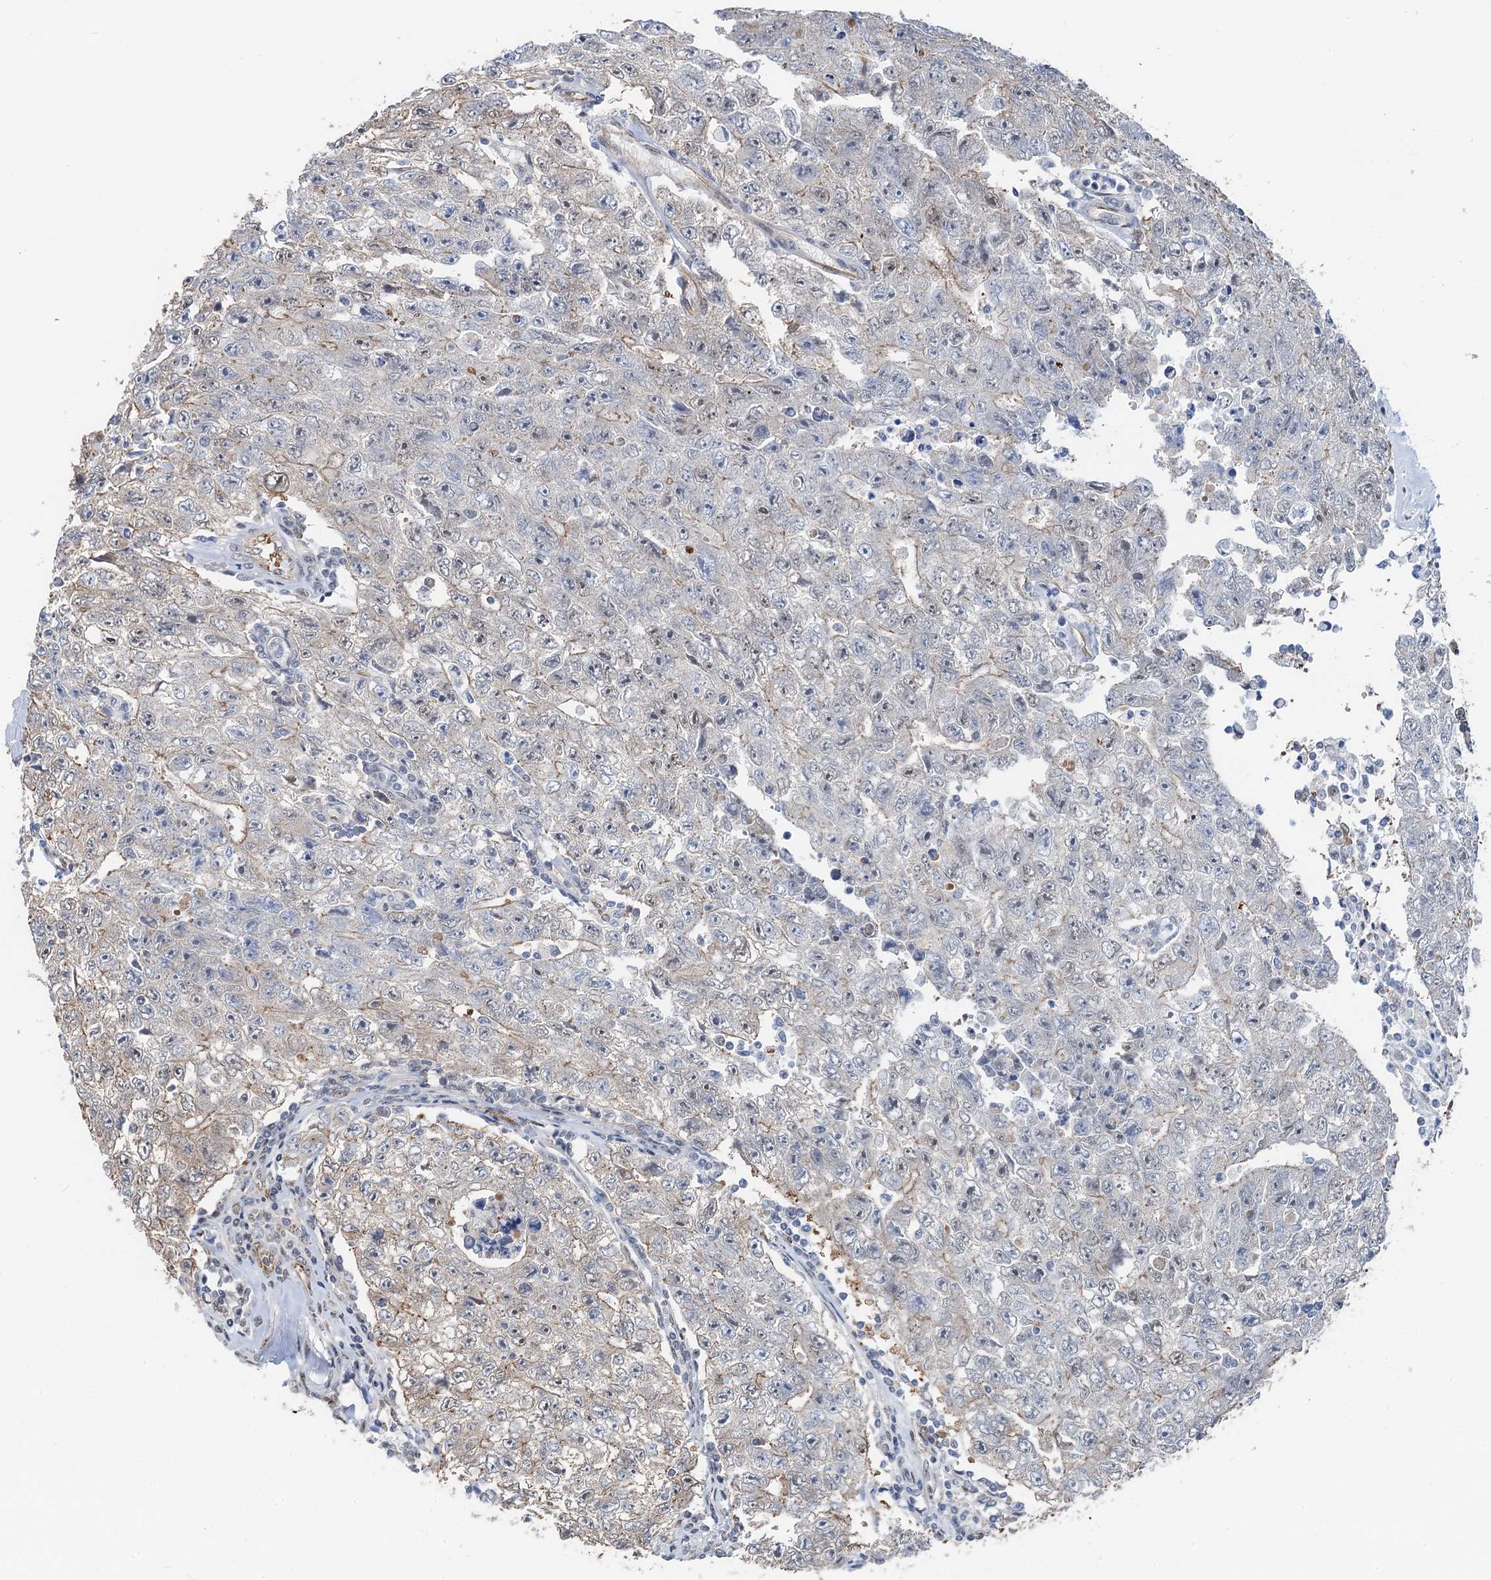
{"staining": {"intensity": "weak", "quantity": "<25%", "location": "cytoplasmic/membranous"}, "tissue": "testis cancer", "cell_type": "Tumor cells", "image_type": "cancer", "snomed": [{"axis": "morphology", "description": "Carcinoma, Embryonal, NOS"}, {"axis": "topography", "description": "Testis"}], "caption": "This is a histopathology image of immunohistochemistry (IHC) staining of testis cancer (embryonal carcinoma), which shows no staining in tumor cells. The staining was performed using DAB to visualize the protein expression in brown, while the nuclei were stained in blue with hematoxylin (Magnification: 20x).", "gene": "CFDP1", "patient": {"sex": "male", "age": 17}}